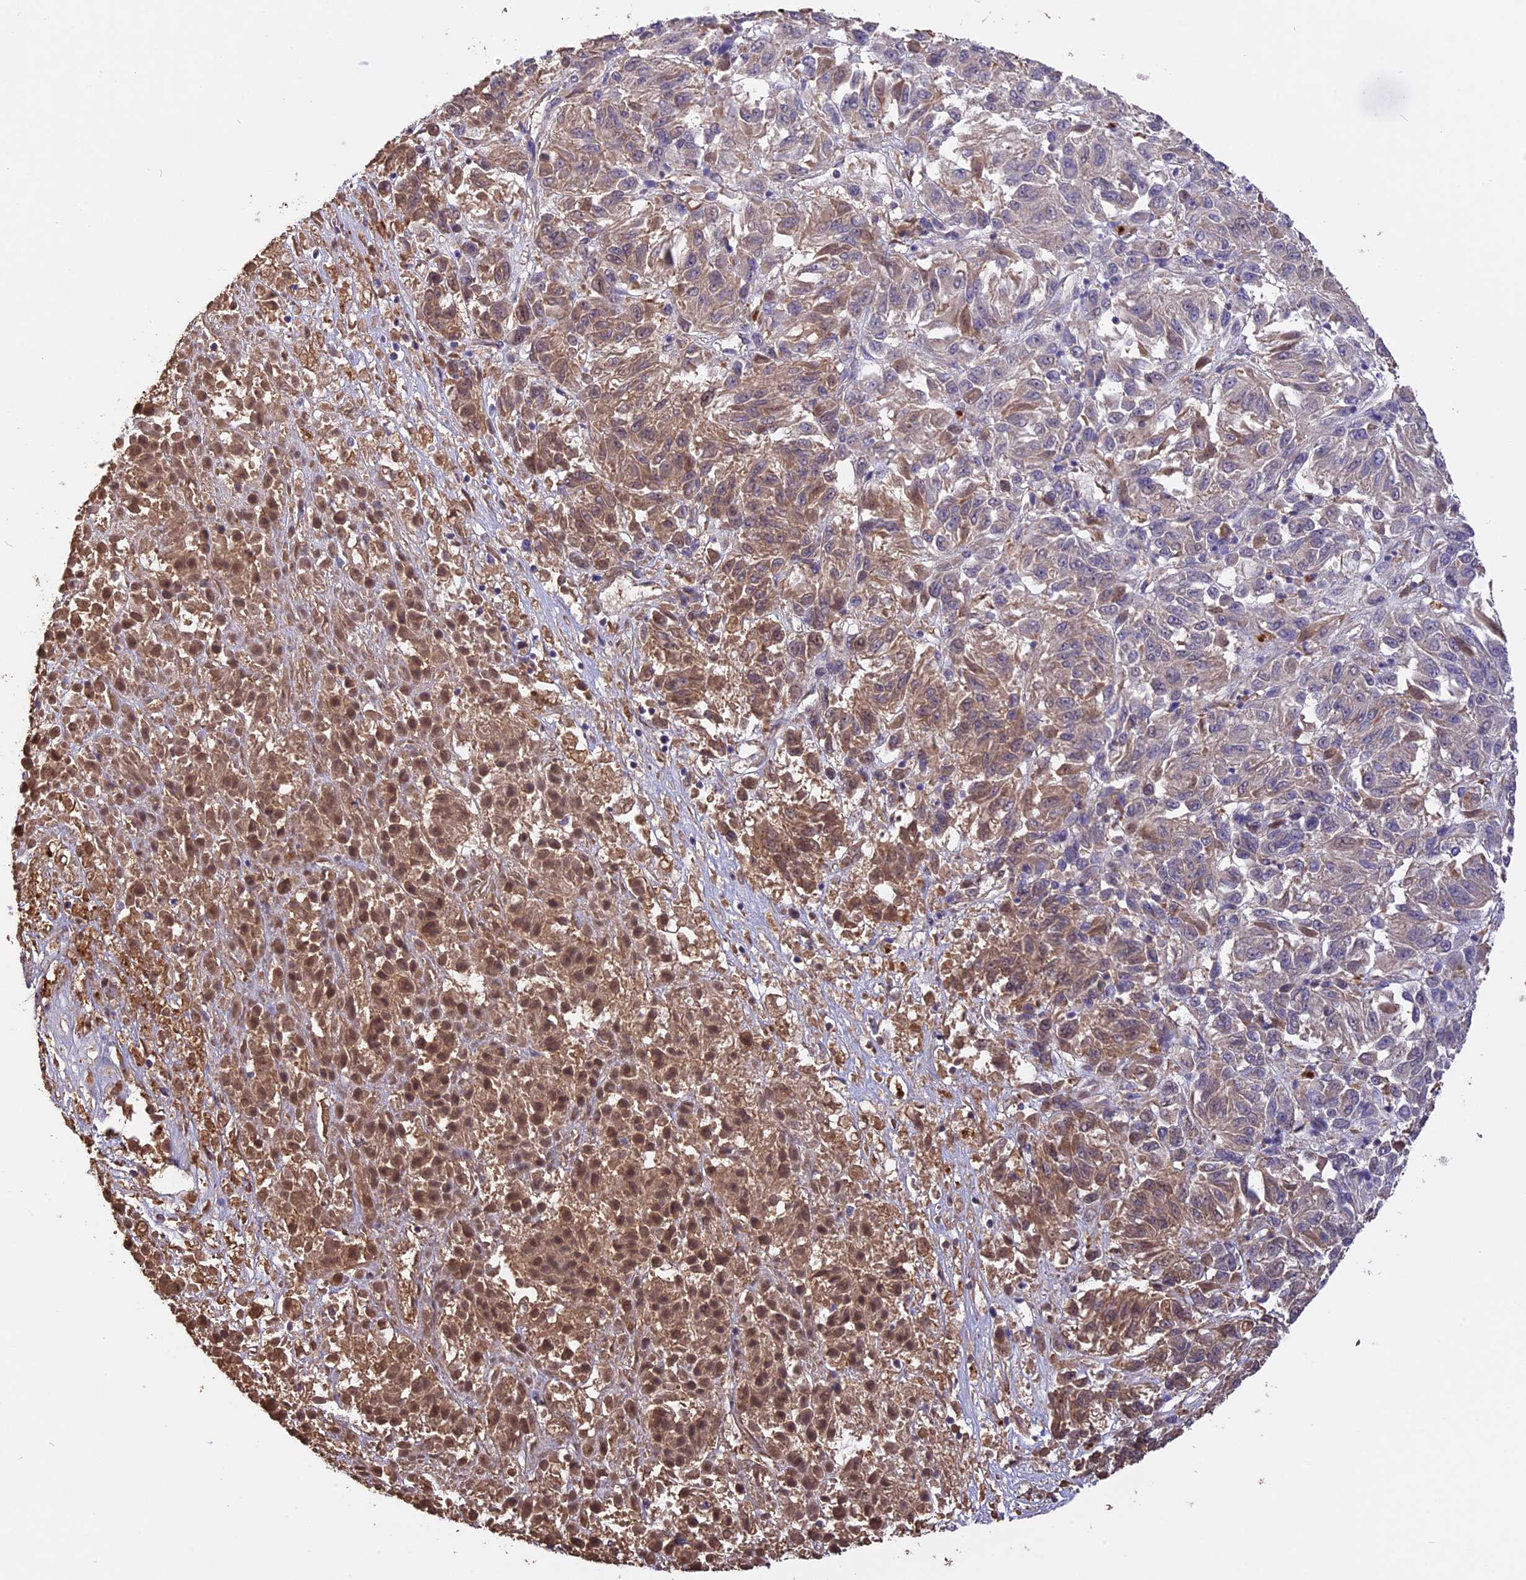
{"staining": {"intensity": "moderate", "quantity": "<25%", "location": "cytoplasmic/membranous,nuclear"}, "tissue": "melanoma", "cell_type": "Tumor cells", "image_type": "cancer", "snomed": [{"axis": "morphology", "description": "Malignant melanoma, Metastatic site"}, {"axis": "topography", "description": "Lung"}], "caption": "Tumor cells reveal low levels of moderate cytoplasmic/membranous and nuclear staining in about <25% of cells in human melanoma.", "gene": "RASAL1", "patient": {"sex": "male", "age": 64}}